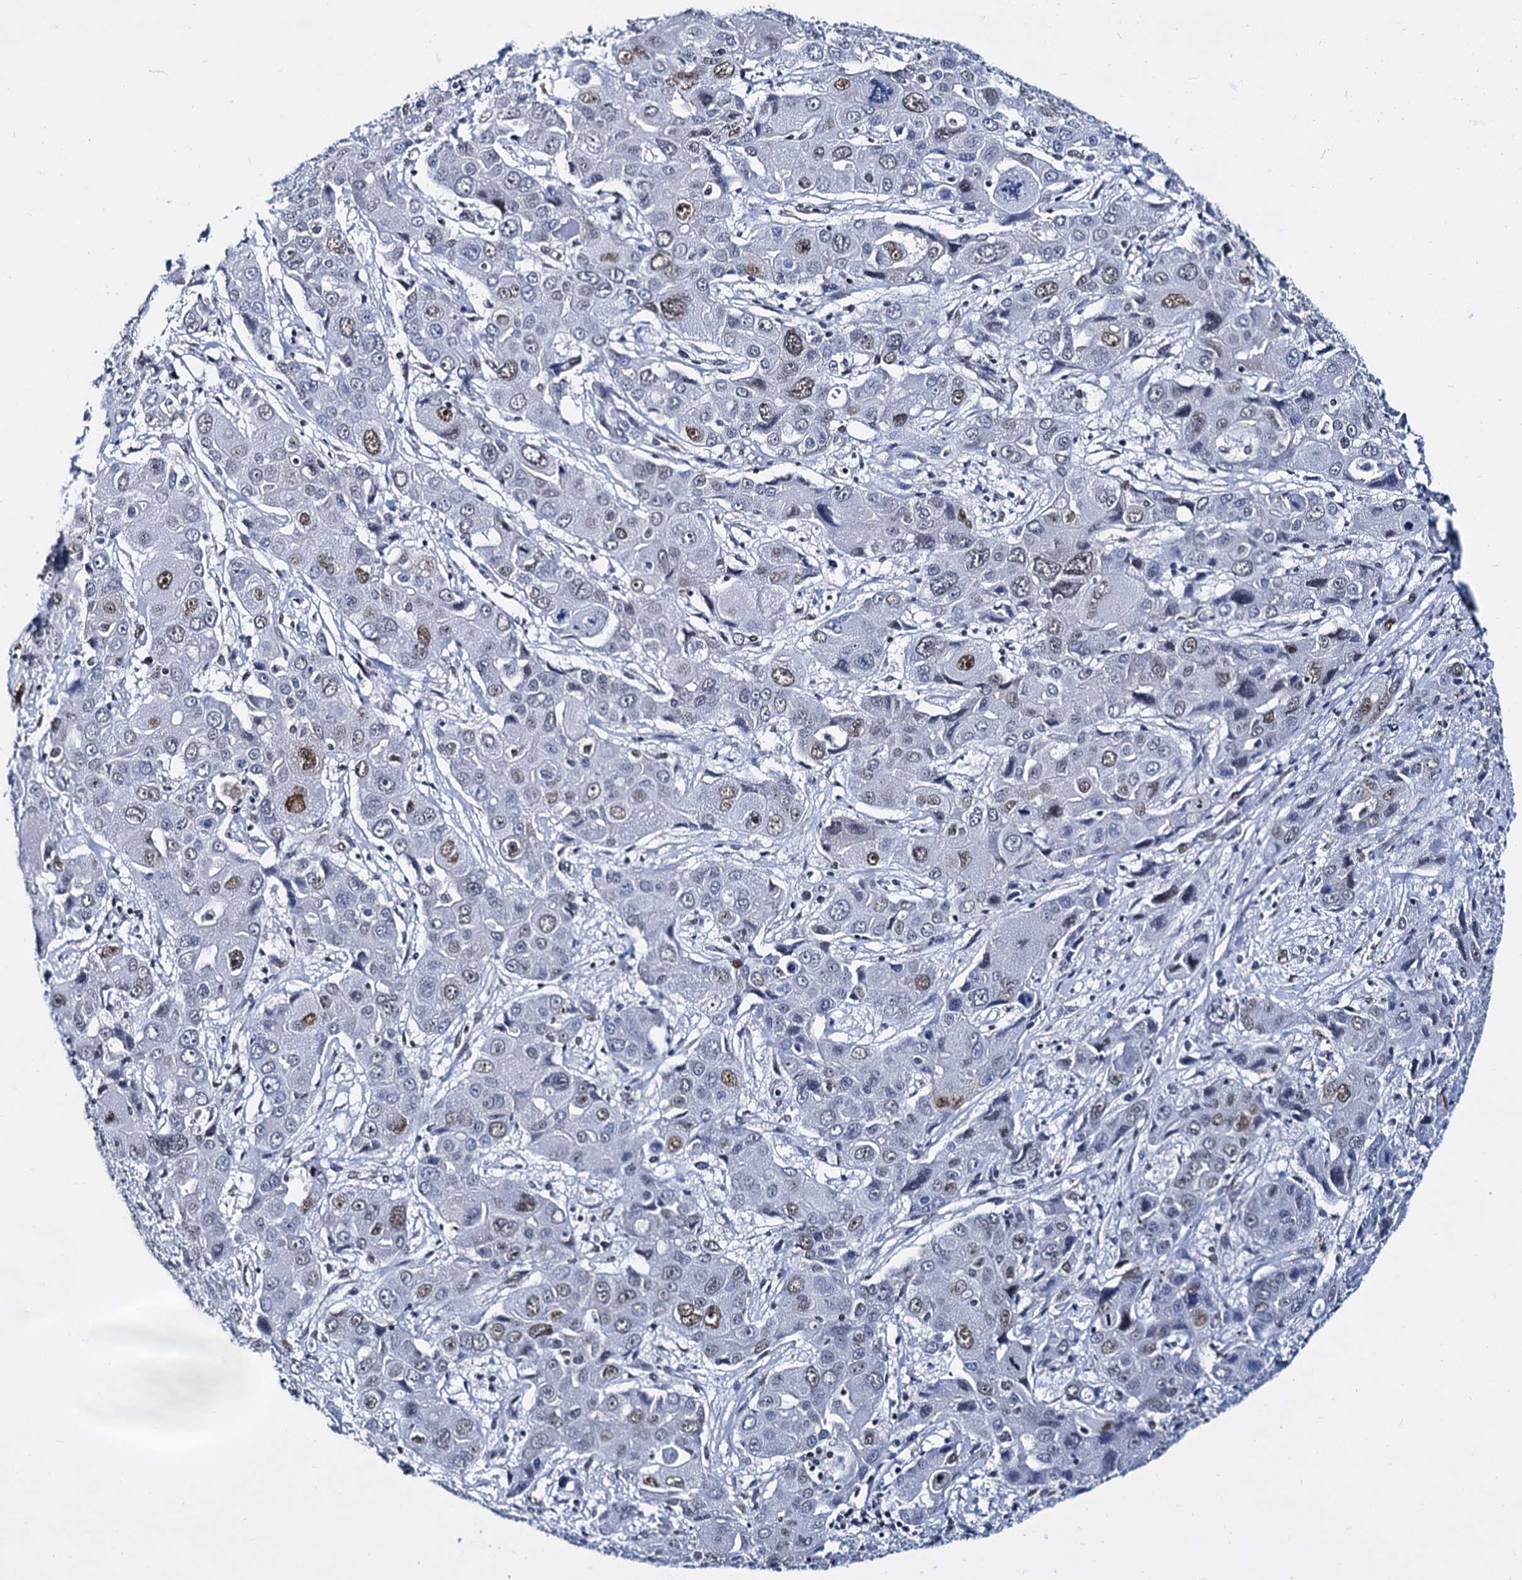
{"staining": {"intensity": "moderate", "quantity": "<25%", "location": "nuclear"}, "tissue": "liver cancer", "cell_type": "Tumor cells", "image_type": "cancer", "snomed": [{"axis": "morphology", "description": "Cholangiocarcinoma"}, {"axis": "topography", "description": "Liver"}], "caption": "An image of human liver cancer (cholangiocarcinoma) stained for a protein shows moderate nuclear brown staining in tumor cells. The protein is shown in brown color, while the nuclei are stained blue.", "gene": "CMAS", "patient": {"sex": "male", "age": 67}}